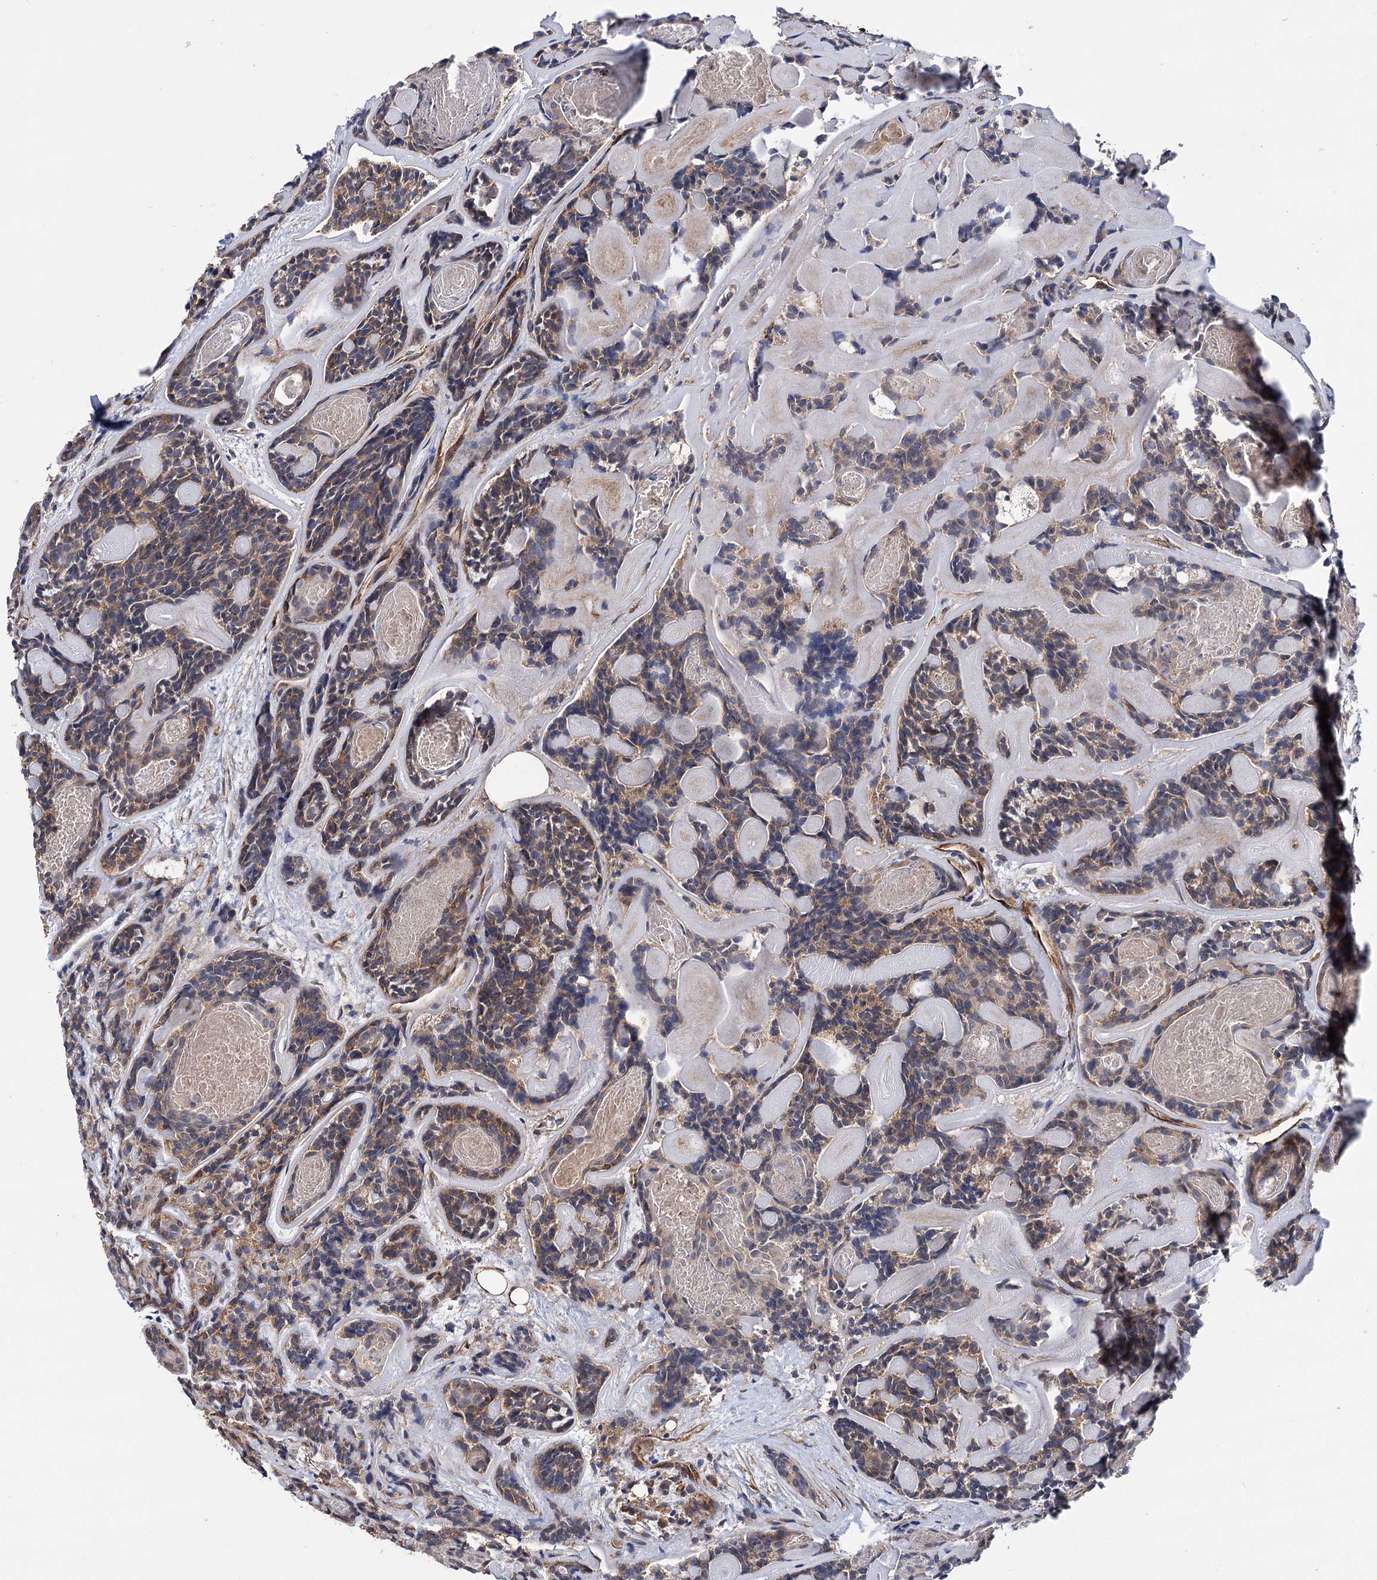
{"staining": {"intensity": "weak", "quantity": ">75%", "location": "cytoplasmic/membranous"}, "tissue": "head and neck cancer", "cell_type": "Tumor cells", "image_type": "cancer", "snomed": [{"axis": "morphology", "description": "Adenocarcinoma, NOS"}, {"axis": "topography", "description": "Salivary gland"}, {"axis": "topography", "description": "Head-Neck"}], "caption": "Immunohistochemical staining of head and neck cancer (adenocarcinoma) shows weak cytoplasmic/membranous protein expression in about >75% of tumor cells.", "gene": "SPATS2", "patient": {"sex": "female", "age": 63}}